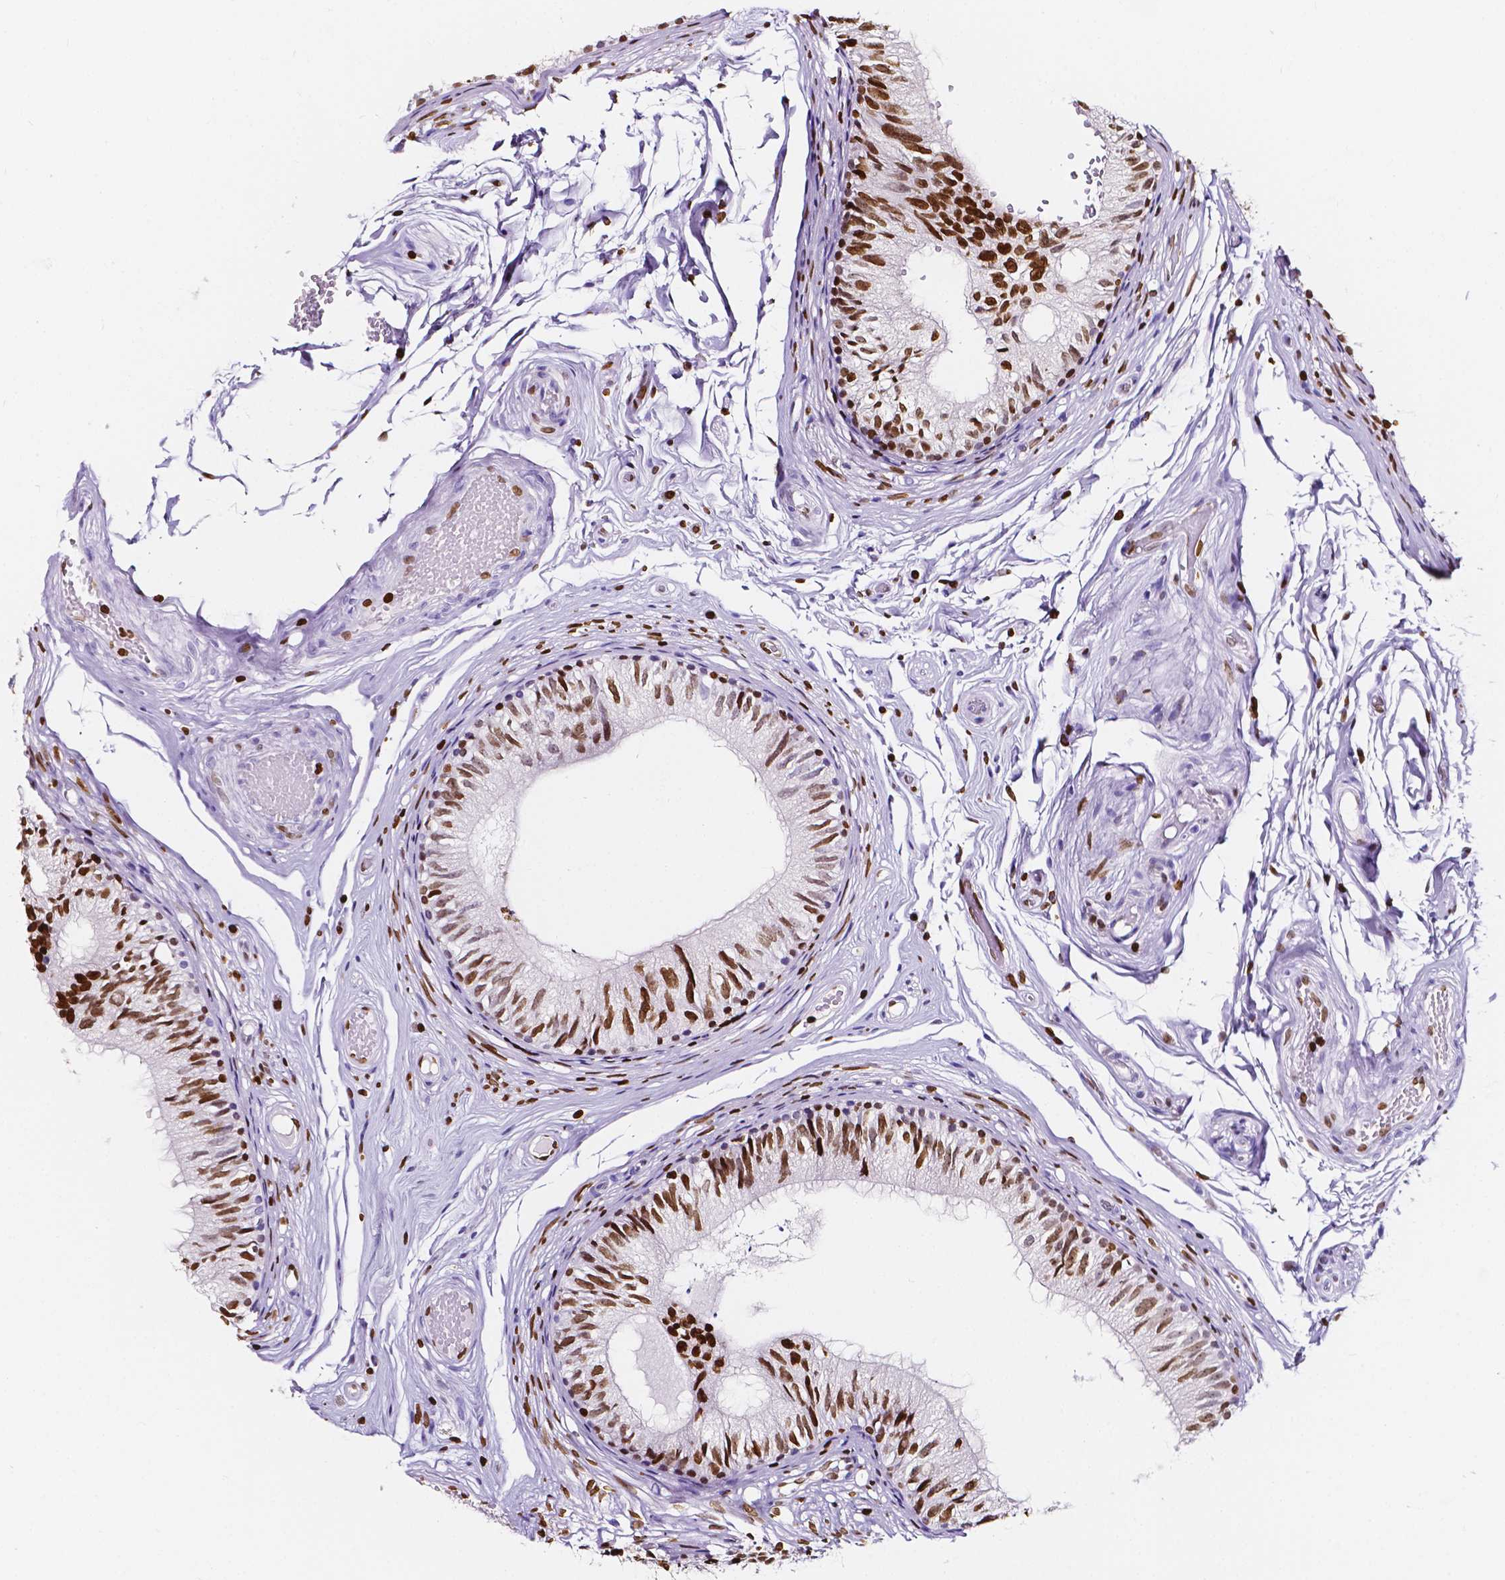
{"staining": {"intensity": "strong", "quantity": ">75%", "location": "nuclear"}, "tissue": "epididymis", "cell_type": "Glandular cells", "image_type": "normal", "snomed": [{"axis": "morphology", "description": "Normal tissue, NOS"}, {"axis": "topography", "description": "Epididymis"}], "caption": "About >75% of glandular cells in normal epididymis reveal strong nuclear protein expression as visualized by brown immunohistochemical staining.", "gene": "CBY3", "patient": {"sex": "male", "age": 29}}